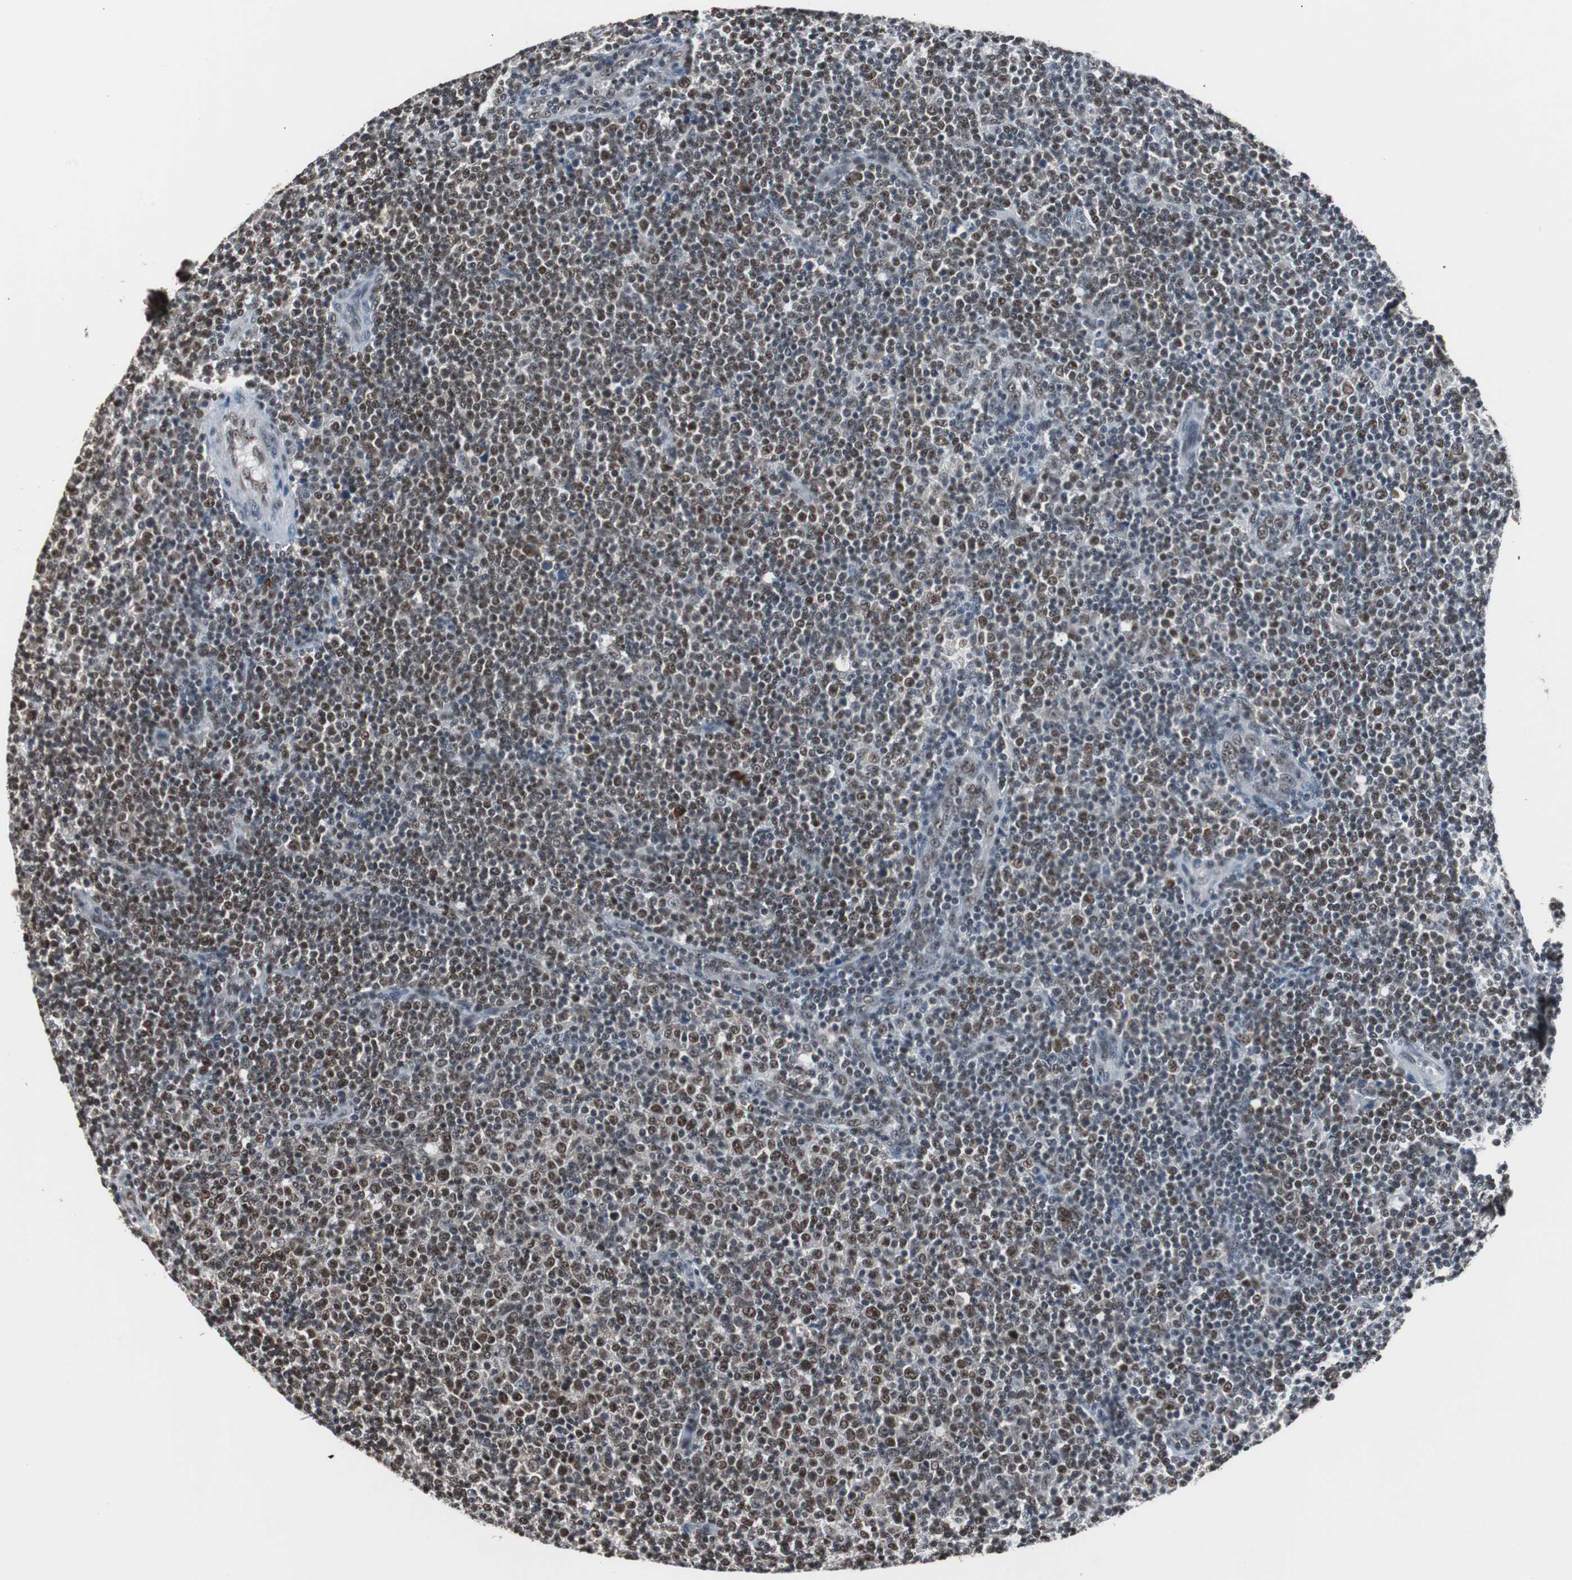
{"staining": {"intensity": "strong", "quantity": ">75%", "location": "nuclear"}, "tissue": "lymphoma", "cell_type": "Tumor cells", "image_type": "cancer", "snomed": [{"axis": "morphology", "description": "Malignant lymphoma, non-Hodgkin's type, Low grade"}, {"axis": "topography", "description": "Lymph node"}], "caption": "There is high levels of strong nuclear staining in tumor cells of low-grade malignant lymphoma, non-Hodgkin's type, as demonstrated by immunohistochemical staining (brown color).", "gene": "TAF7", "patient": {"sex": "male", "age": 70}}